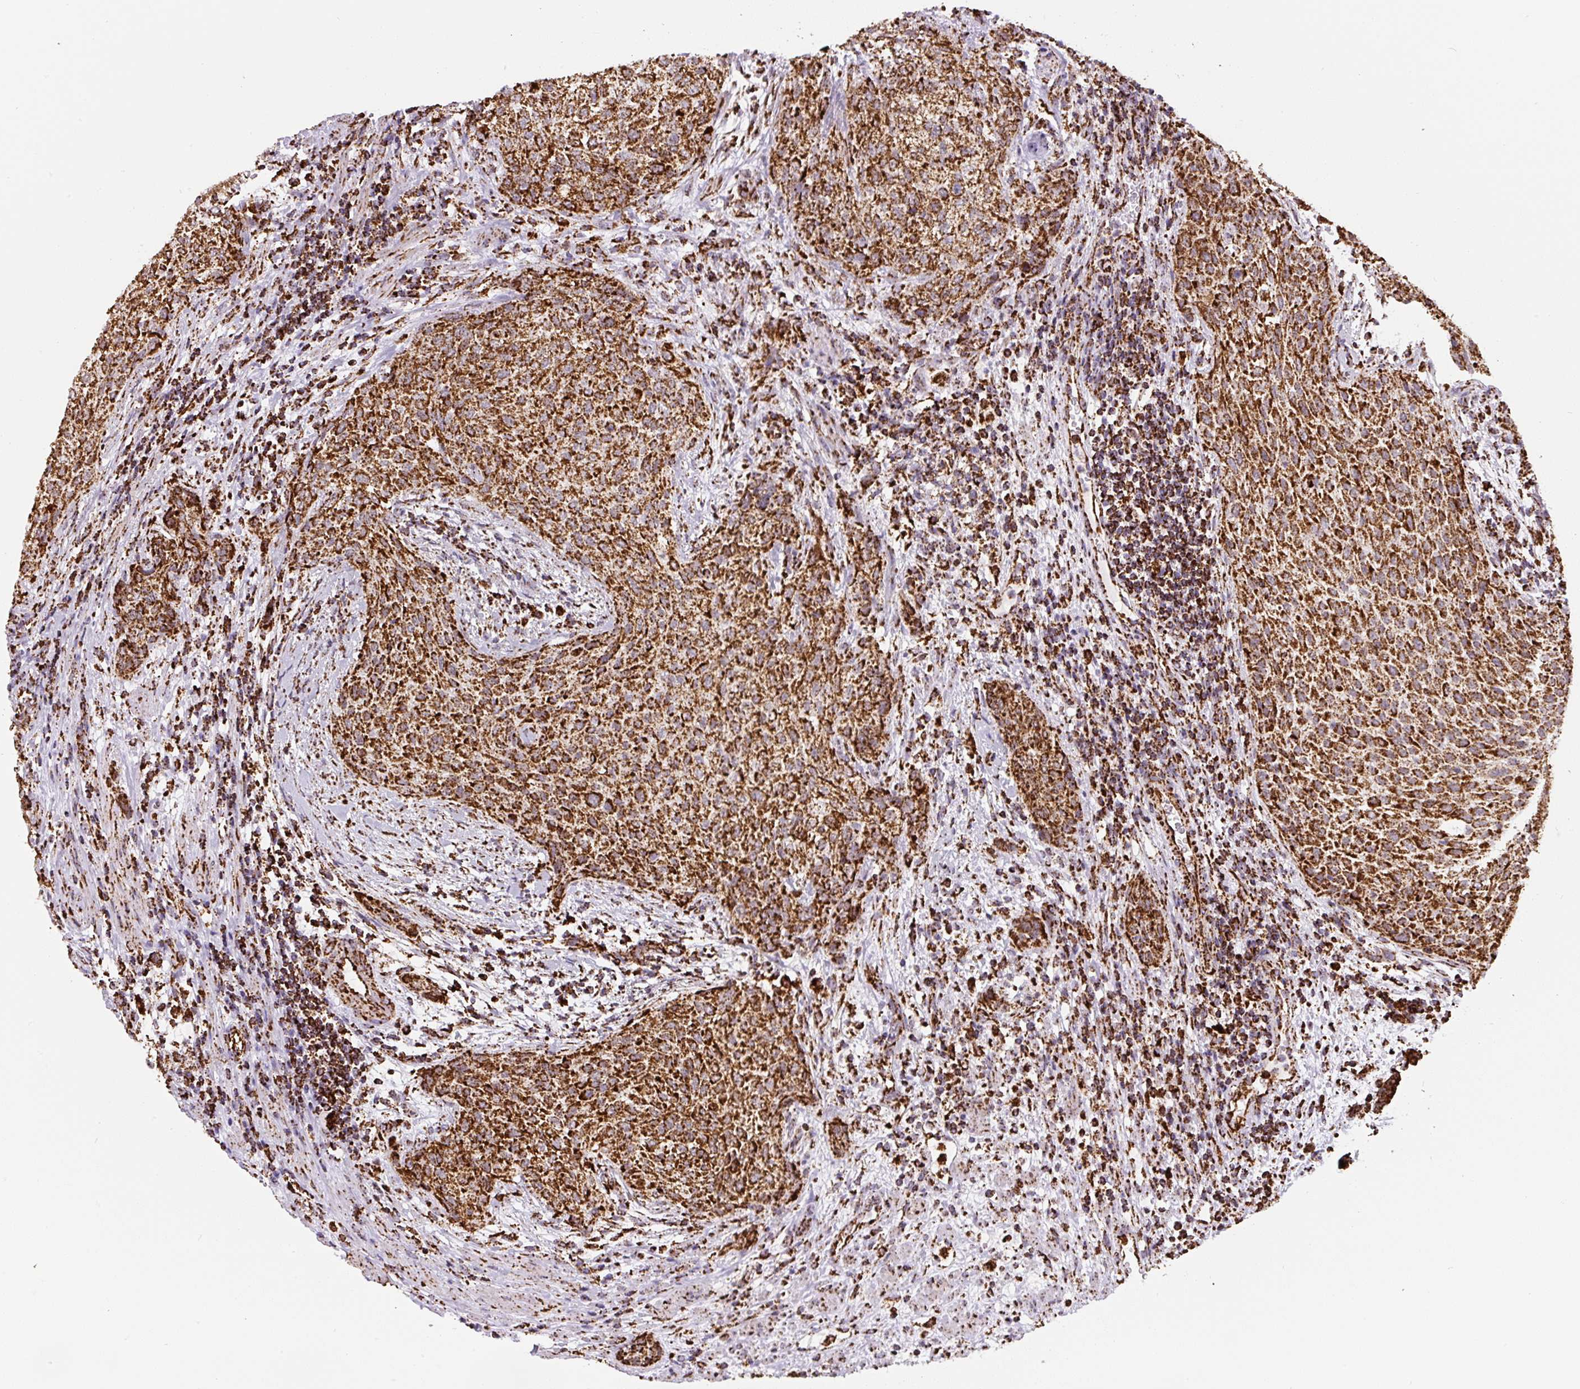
{"staining": {"intensity": "strong", "quantity": ">75%", "location": "cytoplasmic/membranous"}, "tissue": "urothelial cancer", "cell_type": "Tumor cells", "image_type": "cancer", "snomed": [{"axis": "morphology", "description": "Urothelial carcinoma, High grade"}, {"axis": "topography", "description": "Urinary bladder"}], "caption": "DAB immunohistochemical staining of human urothelial cancer shows strong cytoplasmic/membranous protein staining in approximately >75% of tumor cells. (Stains: DAB in brown, nuclei in blue, Microscopy: brightfield microscopy at high magnification).", "gene": "ATP5F1A", "patient": {"sex": "male", "age": 35}}